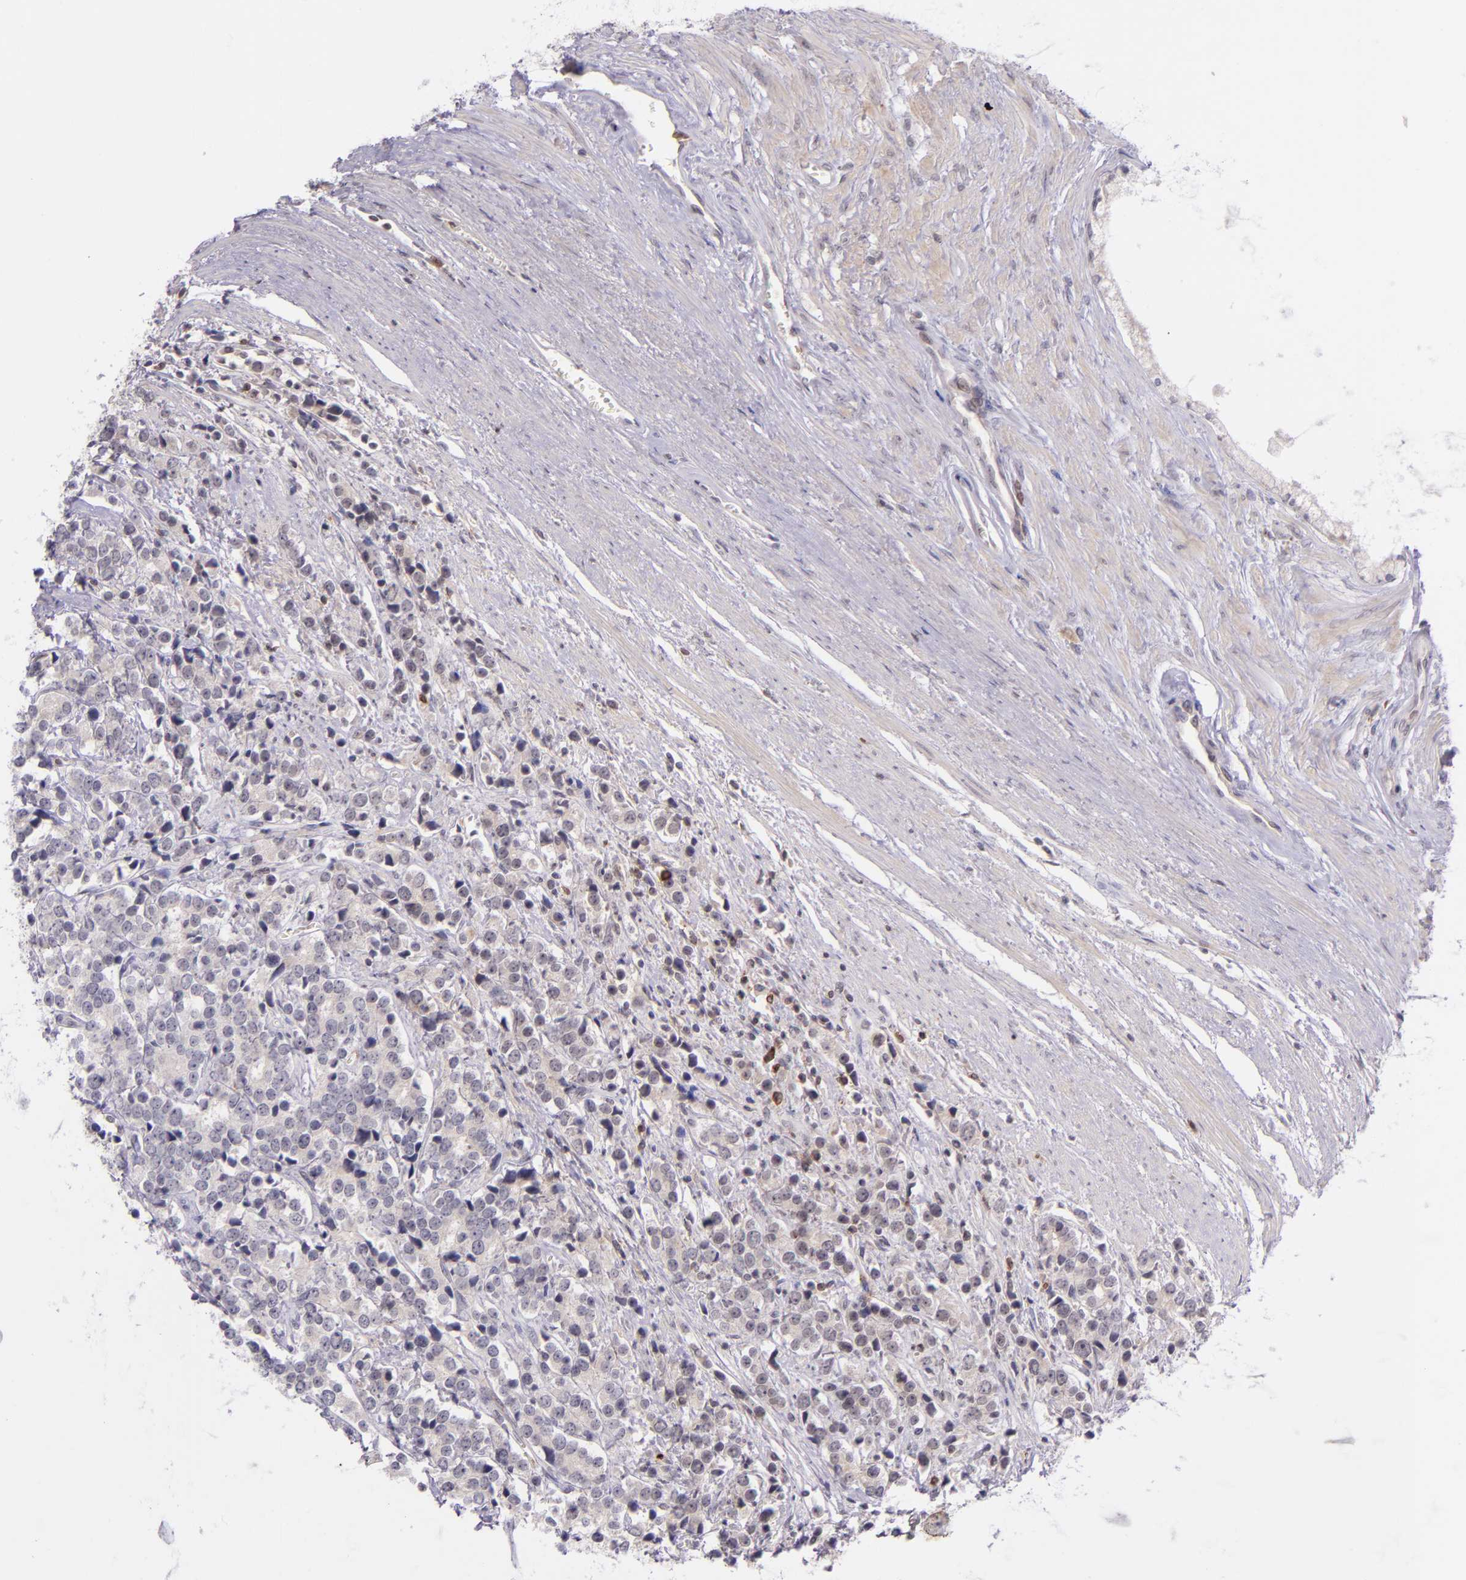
{"staining": {"intensity": "negative", "quantity": "none", "location": "none"}, "tissue": "prostate cancer", "cell_type": "Tumor cells", "image_type": "cancer", "snomed": [{"axis": "morphology", "description": "Adenocarcinoma, High grade"}, {"axis": "topography", "description": "Prostate"}], "caption": "Tumor cells show no significant positivity in prostate cancer (high-grade adenocarcinoma).", "gene": "SELL", "patient": {"sex": "male", "age": 71}}